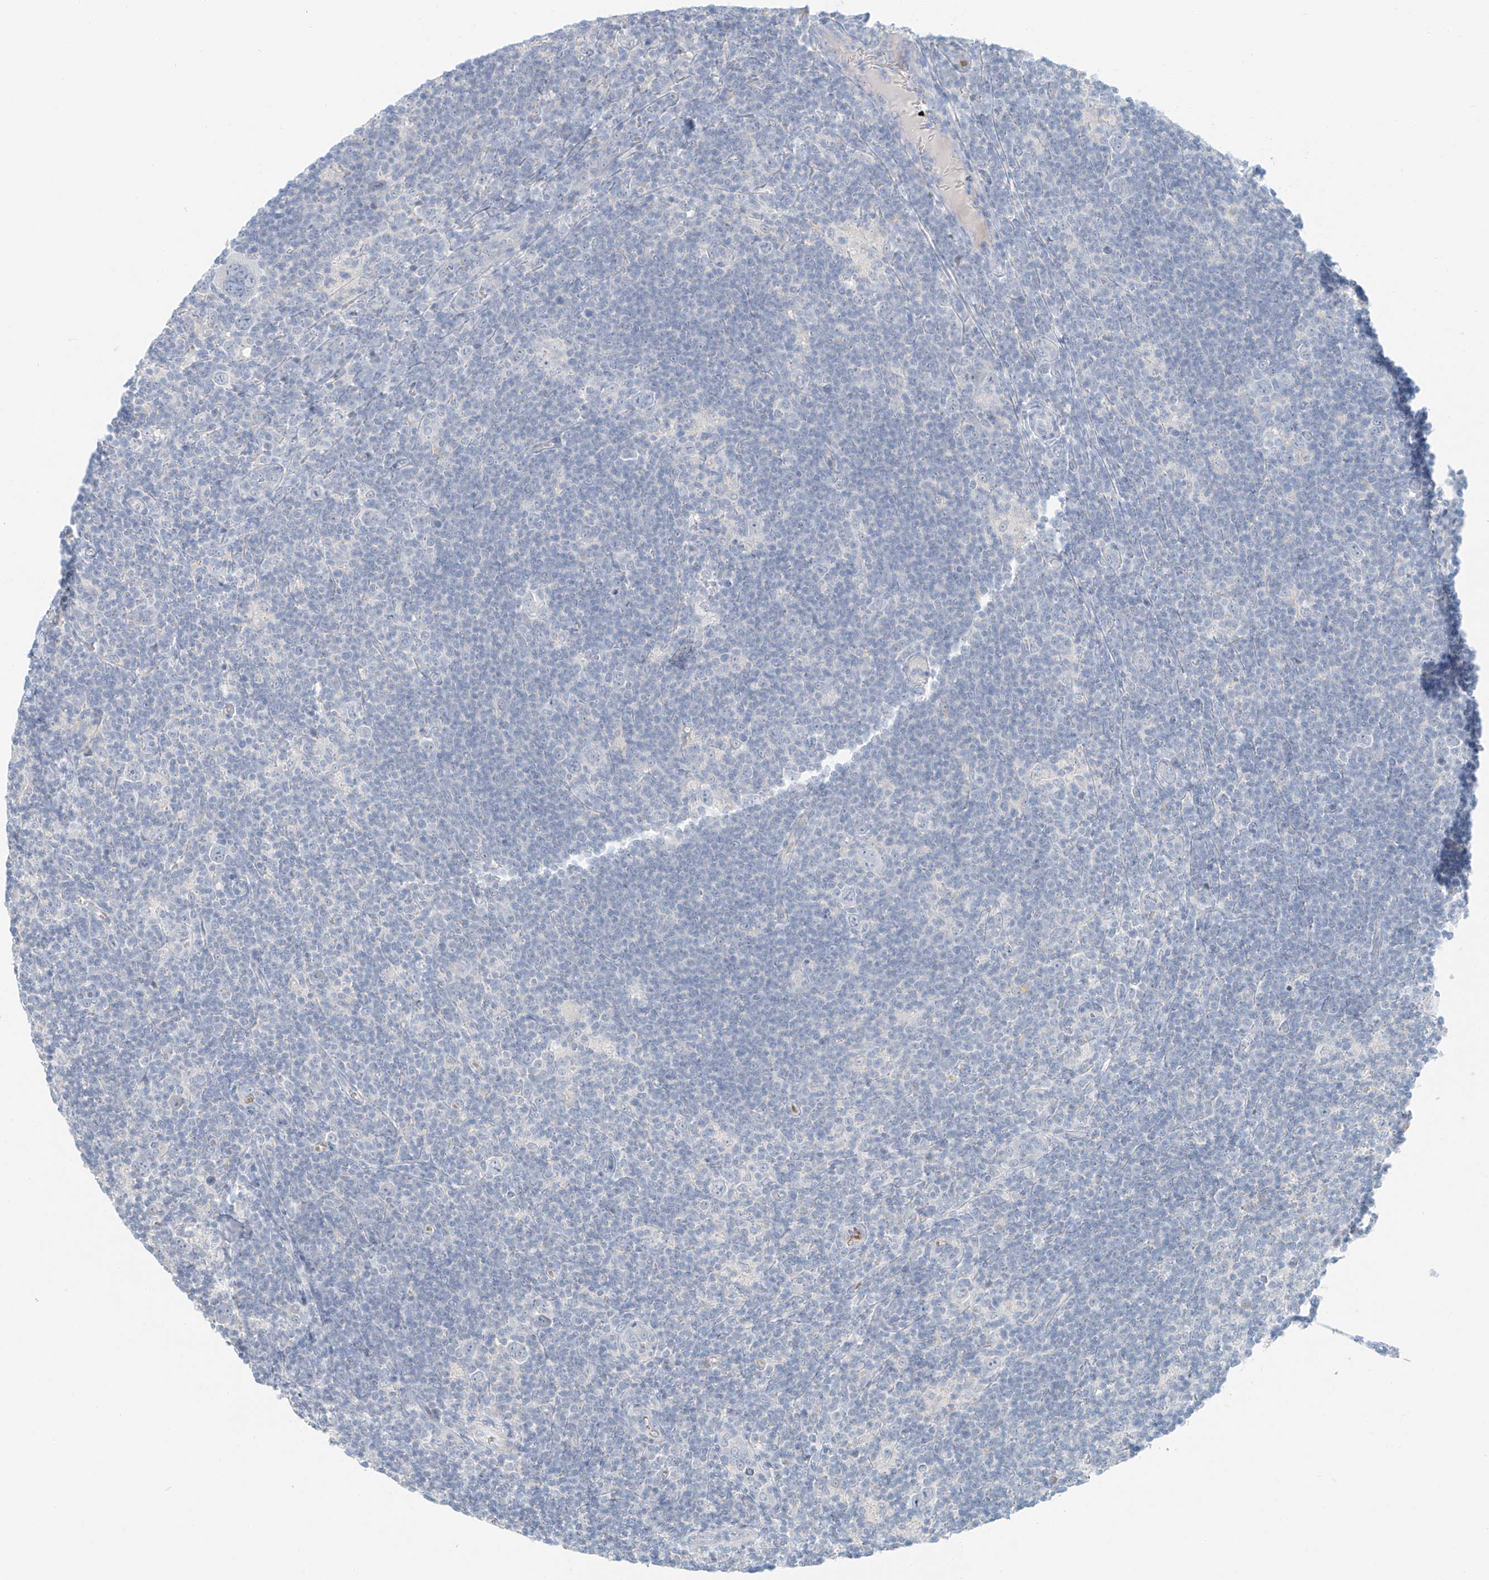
{"staining": {"intensity": "negative", "quantity": "none", "location": "none"}, "tissue": "lymphoma", "cell_type": "Tumor cells", "image_type": "cancer", "snomed": [{"axis": "morphology", "description": "Hodgkin's disease, NOS"}, {"axis": "topography", "description": "Lymph node"}], "caption": "IHC of Hodgkin's disease displays no expression in tumor cells.", "gene": "PGC", "patient": {"sex": "female", "age": 57}}